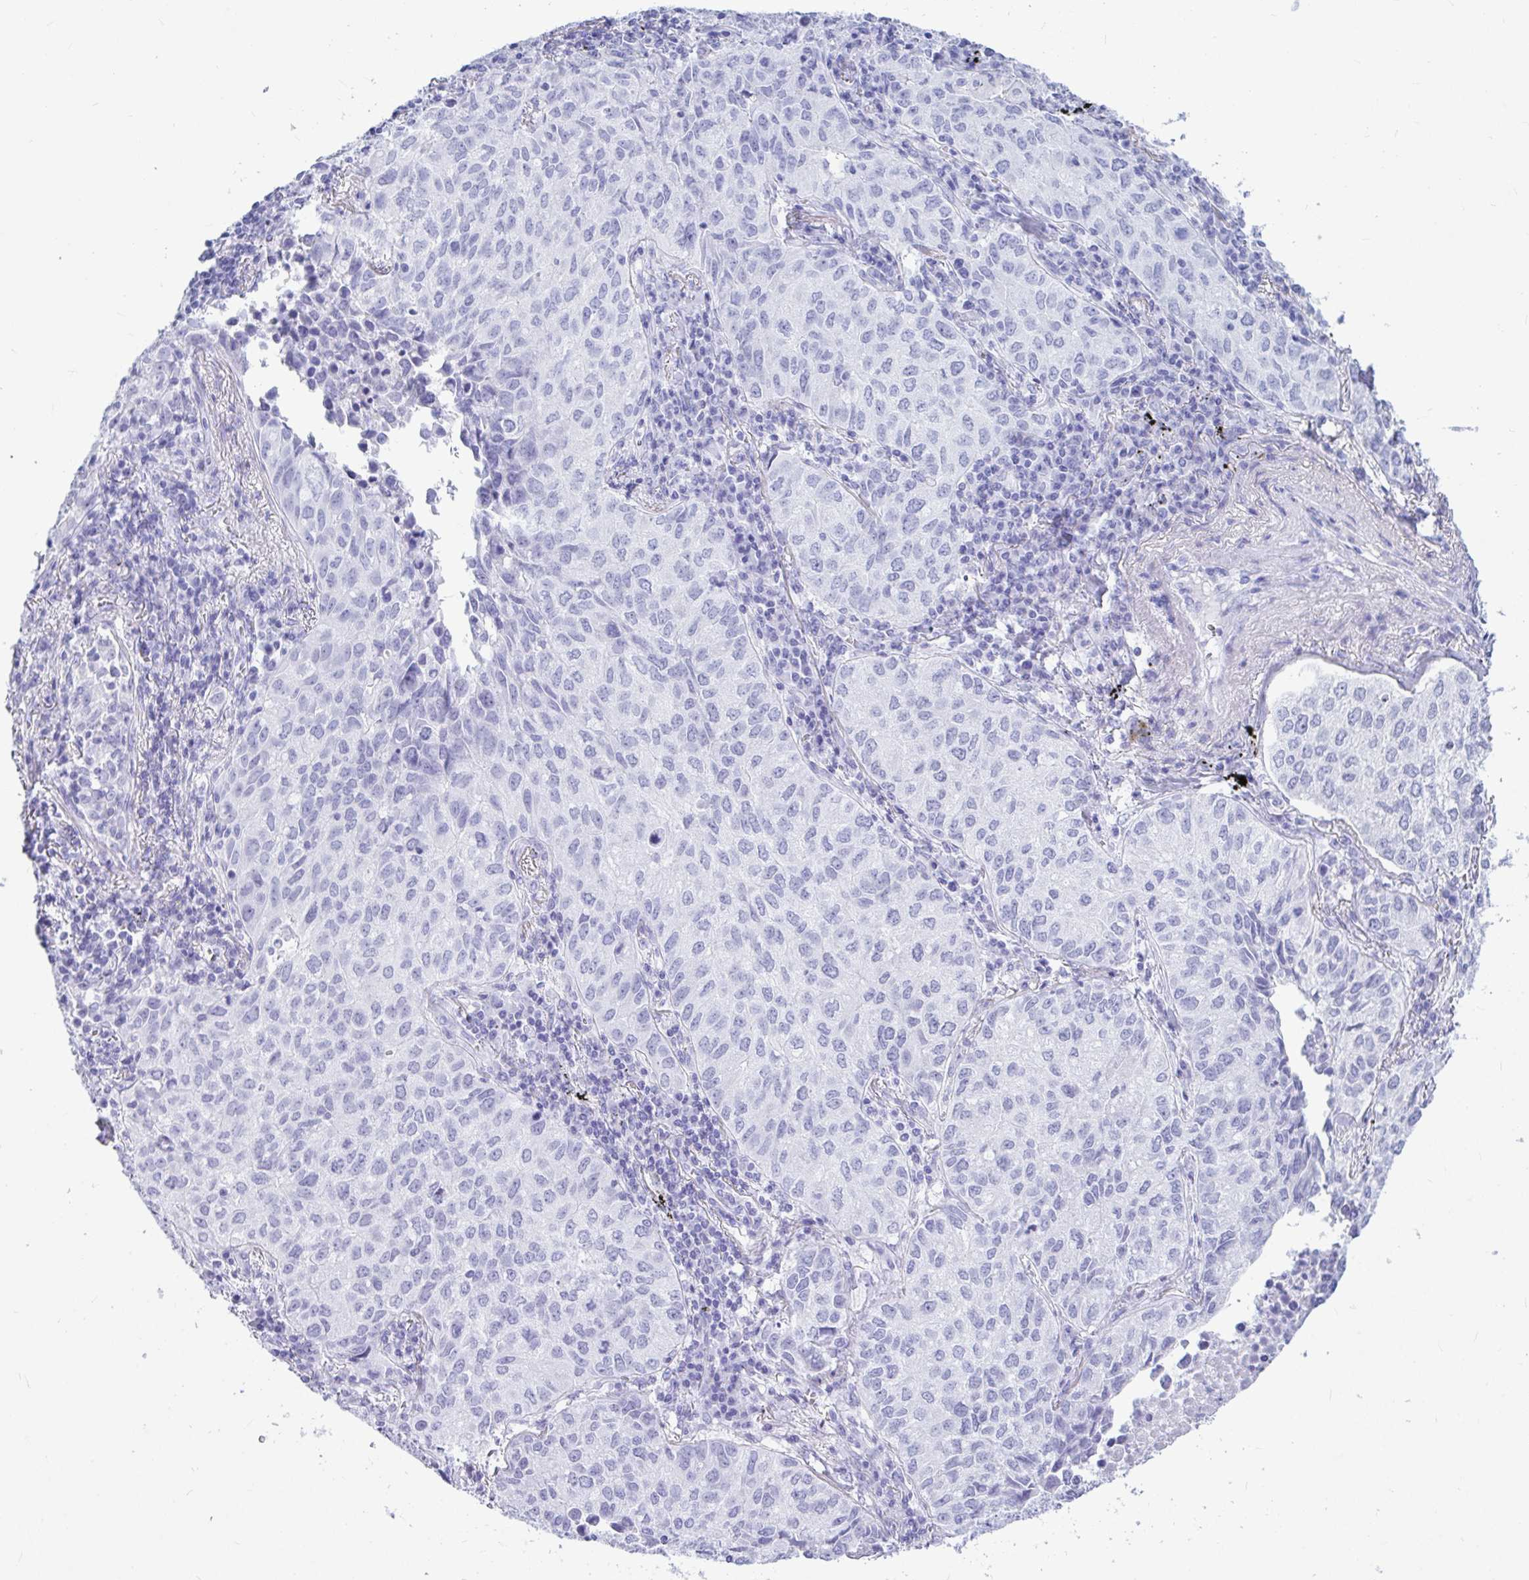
{"staining": {"intensity": "negative", "quantity": "none", "location": "none"}, "tissue": "lung cancer", "cell_type": "Tumor cells", "image_type": "cancer", "snomed": [{"axis": "morphology", "description": "Adenocarcinoma, NOS"}, {"axis": "topography", "description": "Lung"}], "caption": "The image demonstrates no staining of tumor cells in lung adenocarcinoma.", "gene": "OR5J2", "patient": {"sex": "female", "age": 50}}